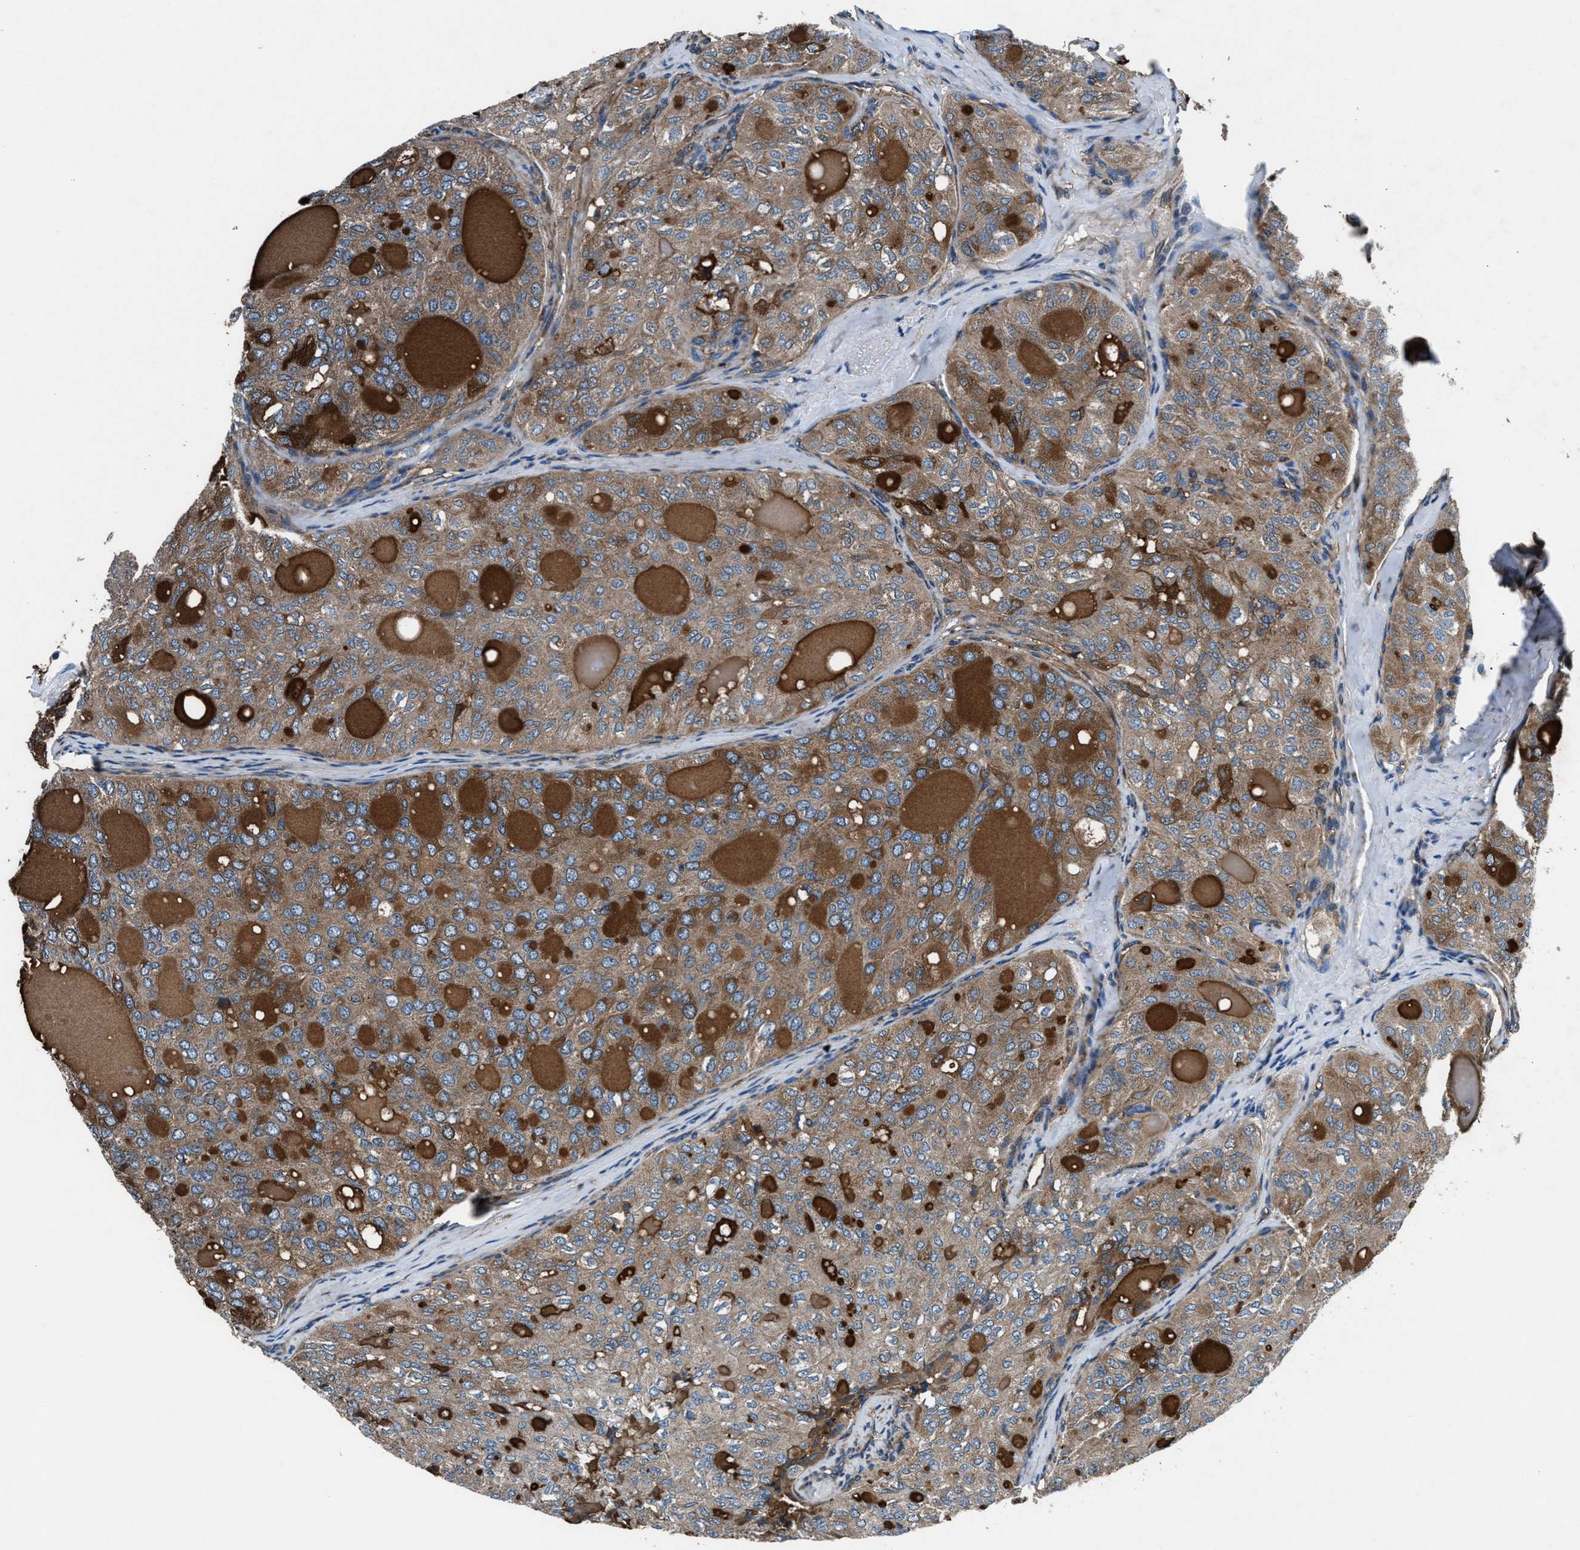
{"staining": {"intensity": "weak", "quantity": ">75%", "location": "cytoplasmic/membranous"}, "tissue": "thyroid cancer", "cell_type": "Tumor cells", "image_type": "cancer", "snomed": [{"axis": "morphology", "description": "Follicular adenoma carcinoma, NOS"}, {"axis": "topography", "description": "Thyroid gland"}], "caption": "Immunohistochemical staining of thyroid cancer (follicular adenoma carcinoma) demonstrates weak cytoplasmic/membranous protein staining in approximately >75% of tumor cells.", "gene": "PRTFDC1", "patient": {"sex": "male", "age": 75}}